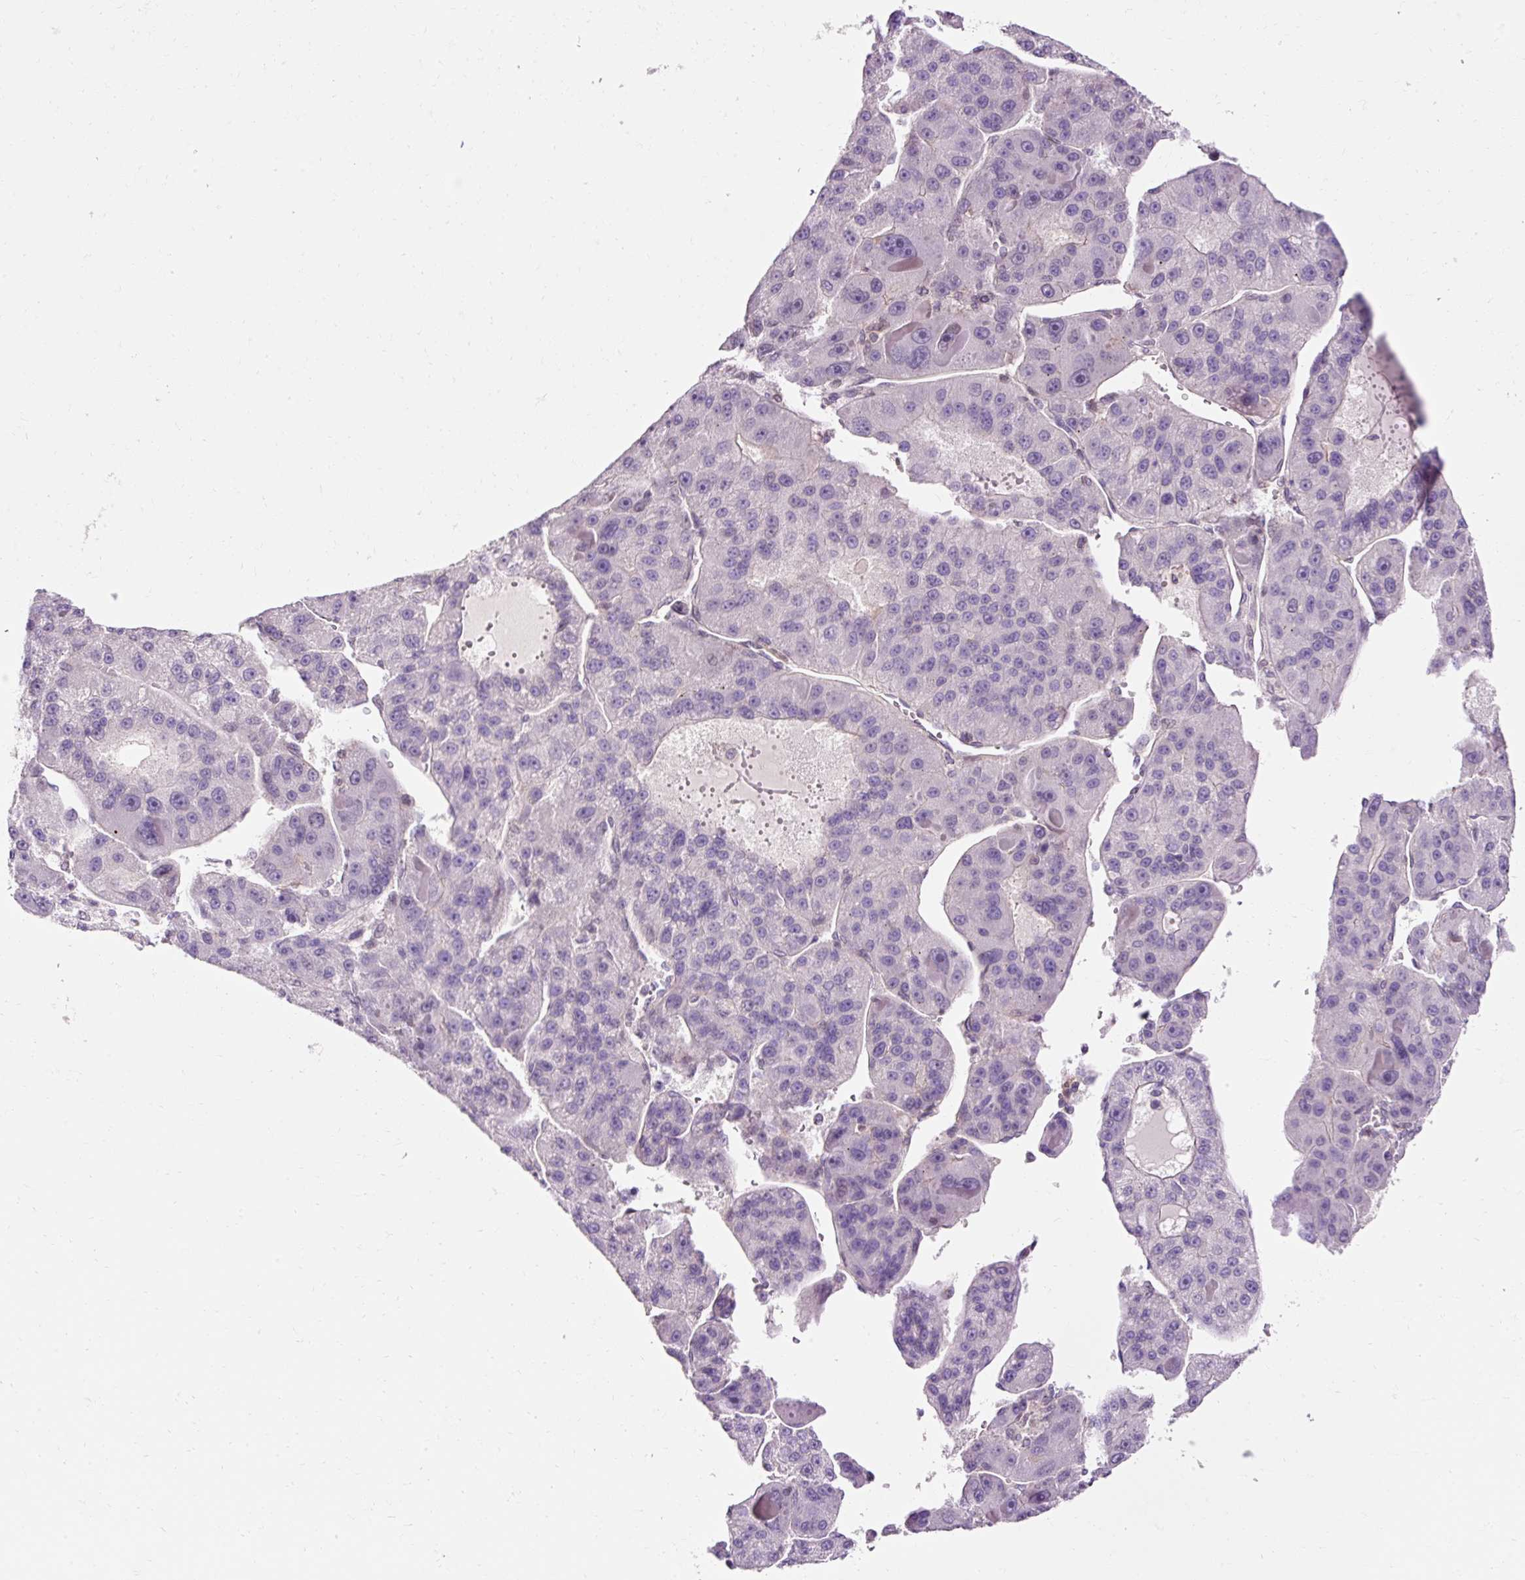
{"staining": {"intensity": "negative", "quantity": "none", "location": "none"}, "tissue": "liver cancer", "cell_type": "Tumor cells", "image_type": "cancer", "snomed": [{"axis": "morphology", "description": "Carcinoma, Hepatocellular, NOS"}, {"axis": "topography", "description": "Liver"}], "caption": "IHC of human hepatocellular carcinoma (liver) reveals no staining in tumor cells. Nuclei are stained in blue.", "gene": "ZNF610", "patient": {"sex": "male", "age": 76}}